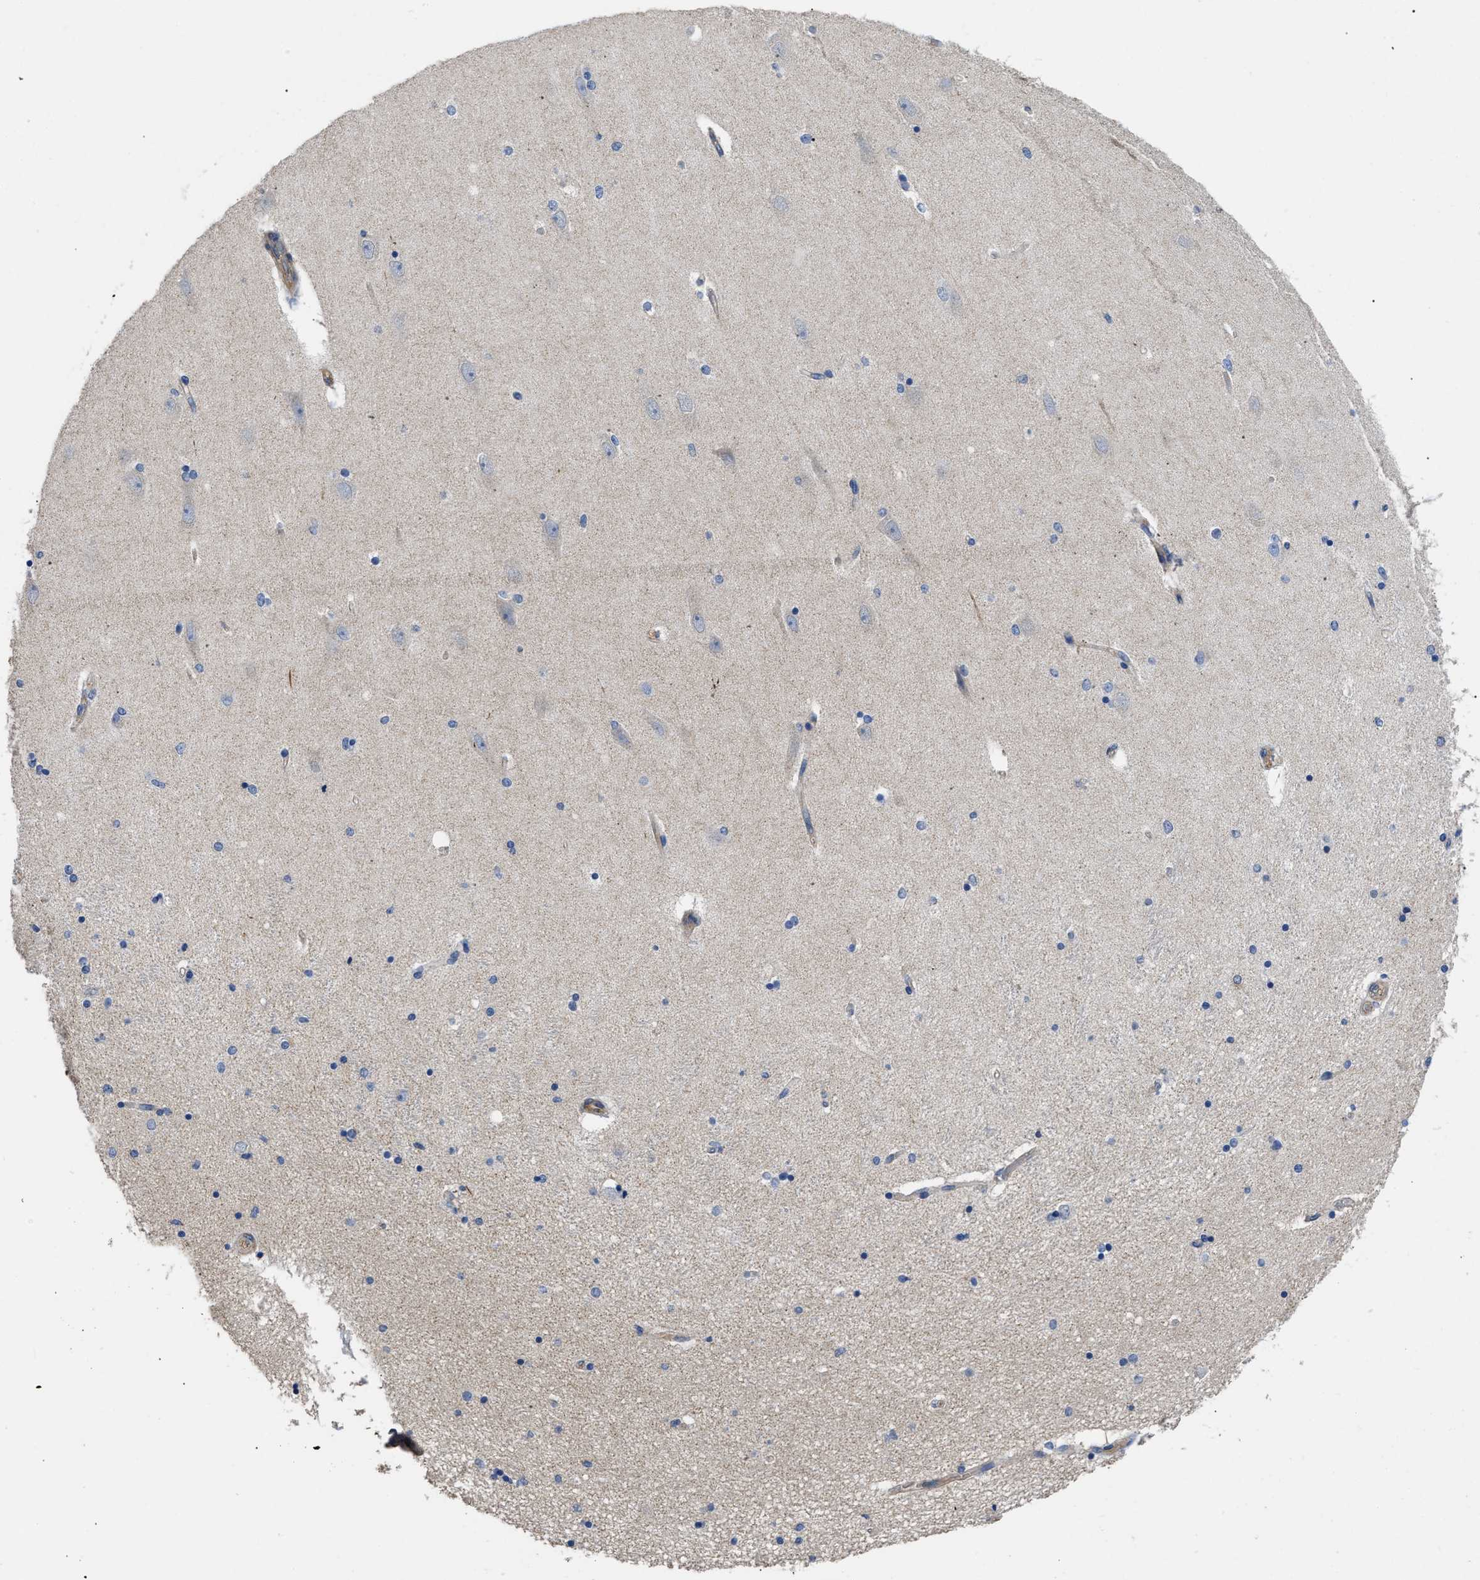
{"staining": {"intensity": "negative", "quantity": "none", "location": "none"}, "tissue": "hippocampus", "cell_type": "Glial cells", "image_type": "normal", "snomed": [{"axis": "morphology", "description": "Normal tissue, NOS"}, {"axis": "topography", "description": "Hippocampus"}], "caption": "IHC histopathology image of normal hippocampus: human hippocampus stained with DAB (3,3'-diaminobenzidine) exhibits no significant protein staining in glial cells.", "gene": "USP4", "patient": {"sex": "female", "age": 54}}